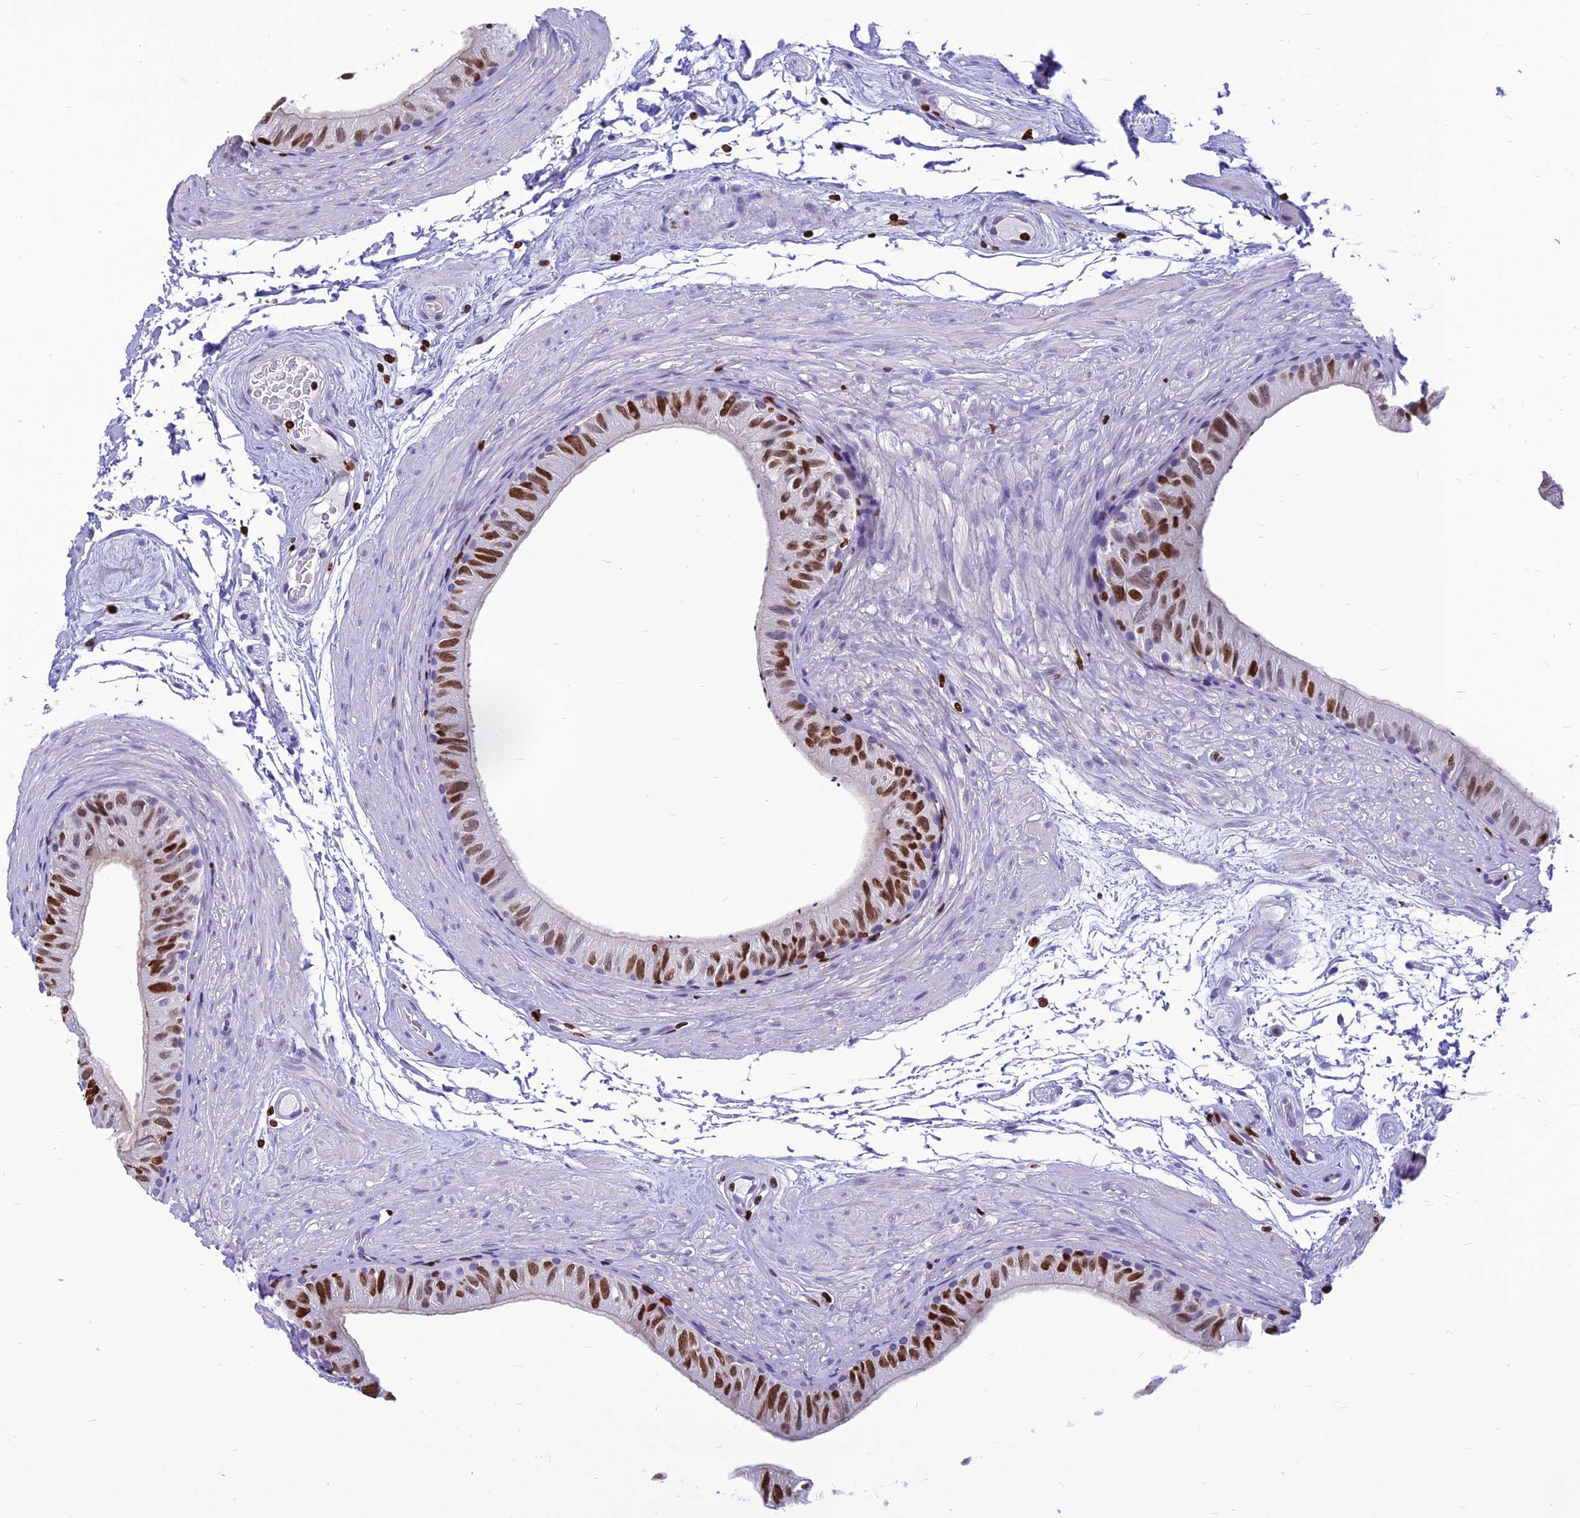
{"staining": {"intensity": "strong", "quantity": "<25%", "location": "nuclear"}, "tissue": "epididymis", "cell_type": "Glandular cells", "image_type": "normal", "snomed": [{"axis": "morphology", "description": "Normal tissue, NOS"}, {"axis": "topography", "description": "Epididymis"}], "caption": "Protein staining of normal epididymis demonstrates strong nuclear expression in about <25% of glandular cells.", "gene": "AKAP17A", "patient": {"sex": "male", "age": 45}}